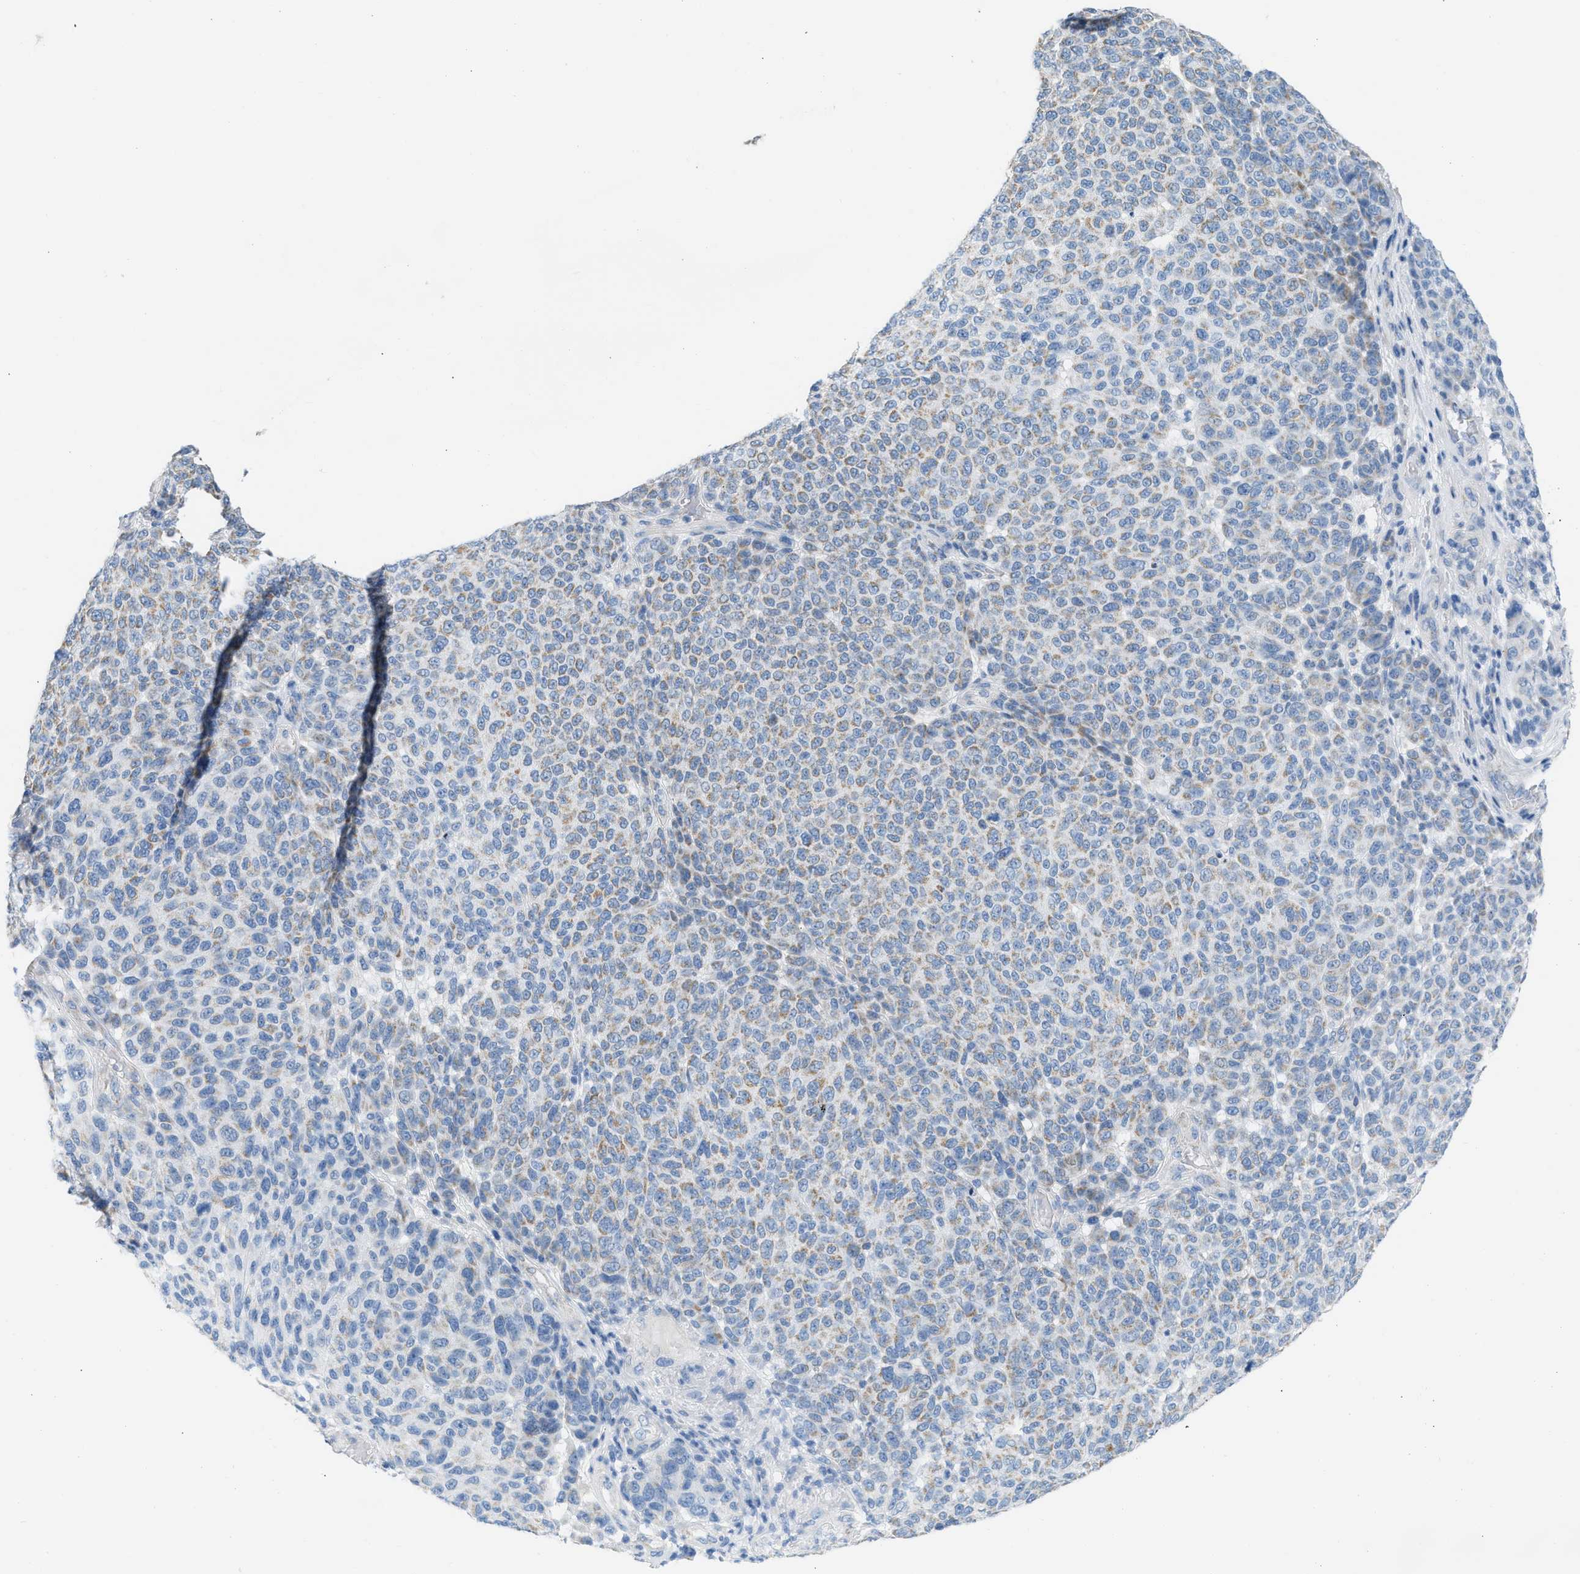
{"staining": {"intensity": "moderate", "quantity": "25%-75%", "location": "cytoplasmic/membranous"}, "tissue": "melanoma", "cell_type": "Tumor cells", "image_type": "cancer", "snomed": [{"axis": "morphology", "description": "Malignant melanoma, NOS"}, {"axis": "topography", "description": "Skin"}], "caption": "Human malignant melanoma stained with a protein marker shows moderate staining in tumor cells.", "gene": "NDUFS8", "patient": {"sex": "male", "age": 59}}